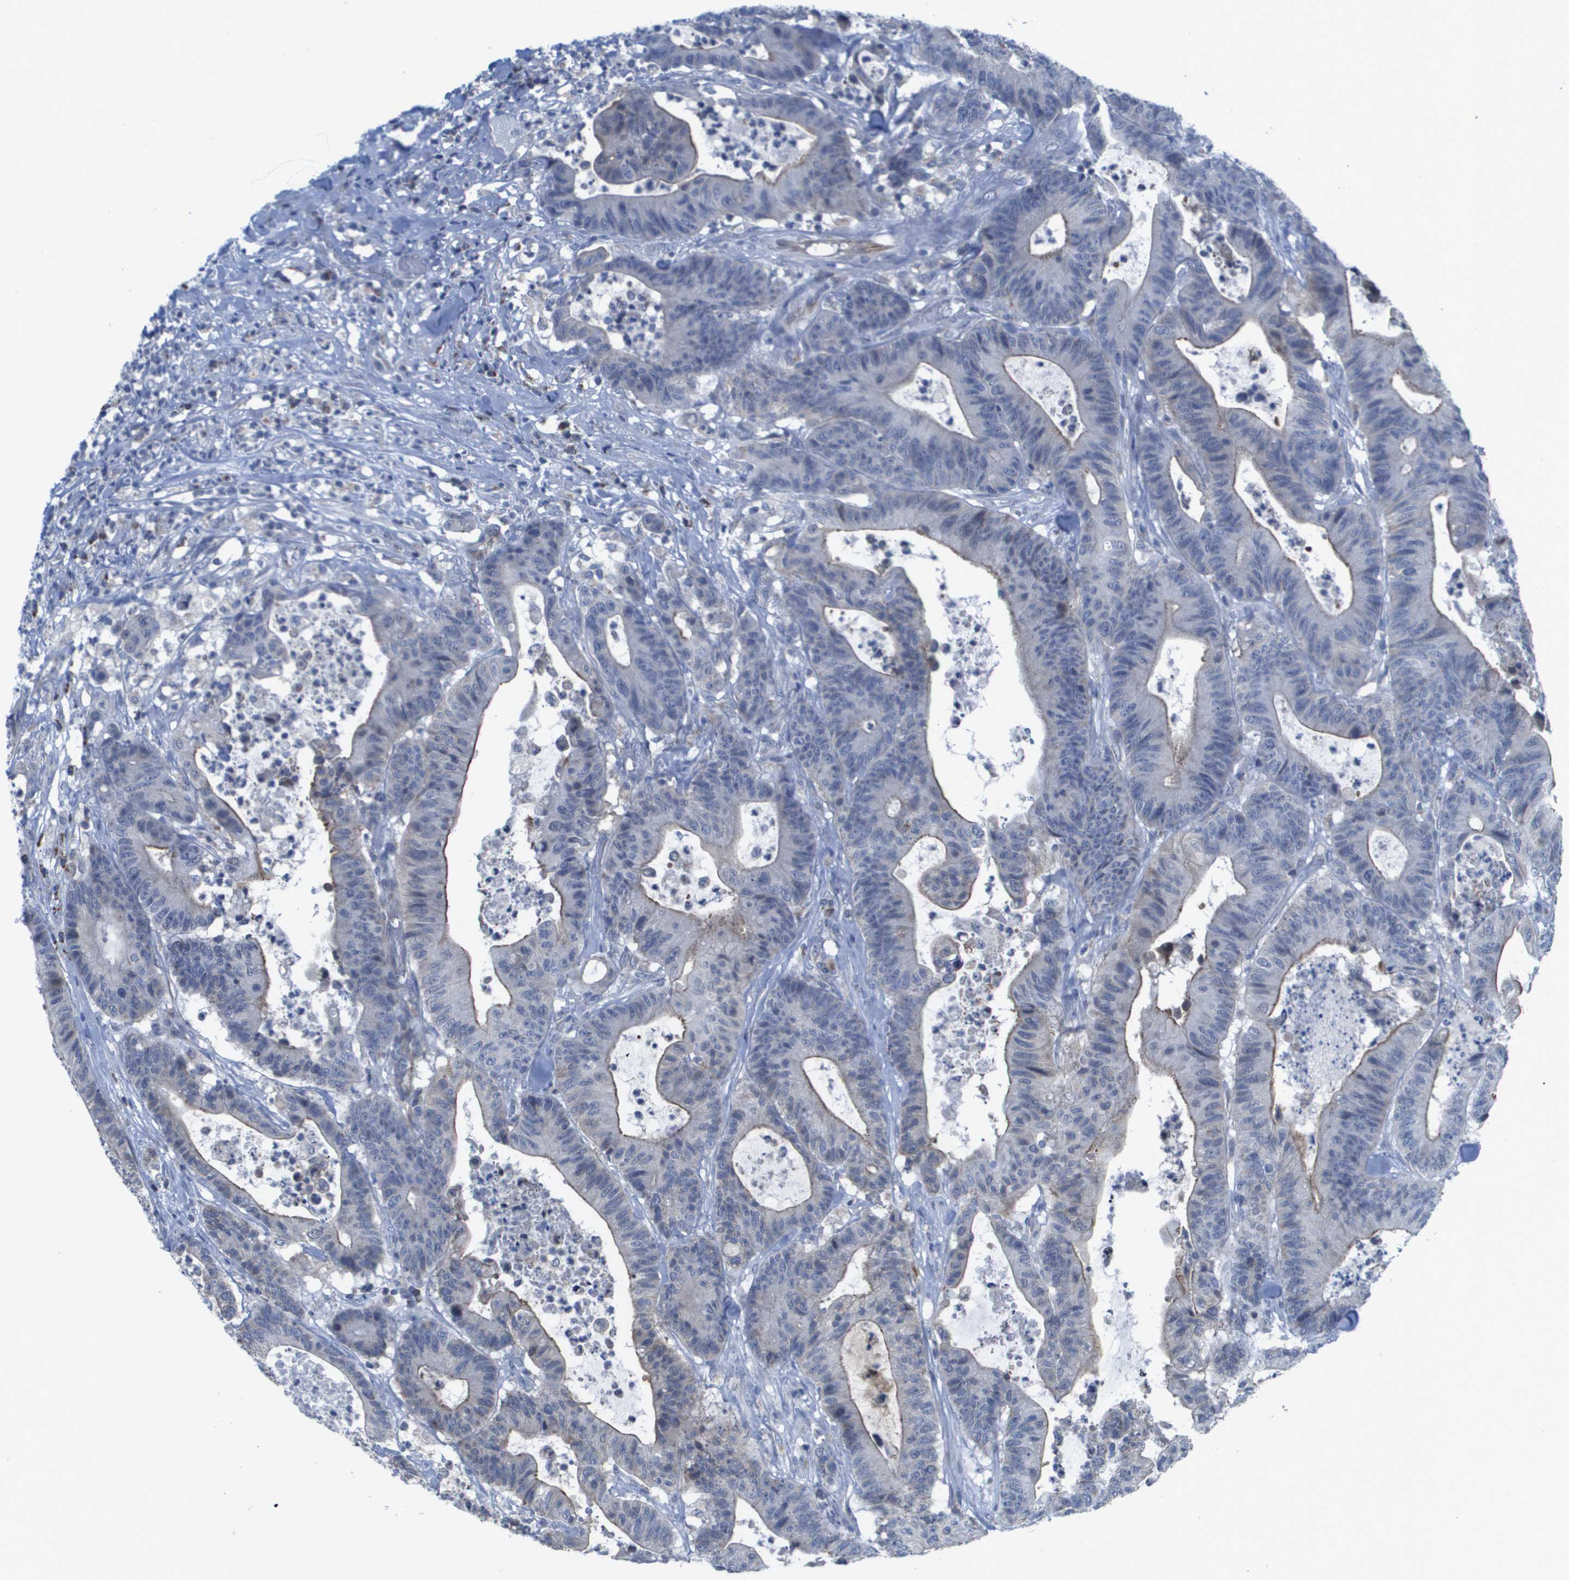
{"staining": {"intensity": "moderate", "quantity": "25%-75%", "location": "cytoplasmic/membranous"}, "tissue": "colorectal cancer", "cell_type": "Tumor cells", "image_type": "cancer", "snomed": [{"axis": "morphology", "description": "Adenocarcinoma, NOS"}, {"axis": "topography", "description": "Colon"}], "caption": "IHC of colorectal cancer (adenocarcinoma) shows medium levels of moderate cytoplasmic/membranous positivity in about 25%-75% of tumor cells. Nuclei are stained in blue.", "gene": "TMEM223", "patient": {"sex": "female", "age": 84}}